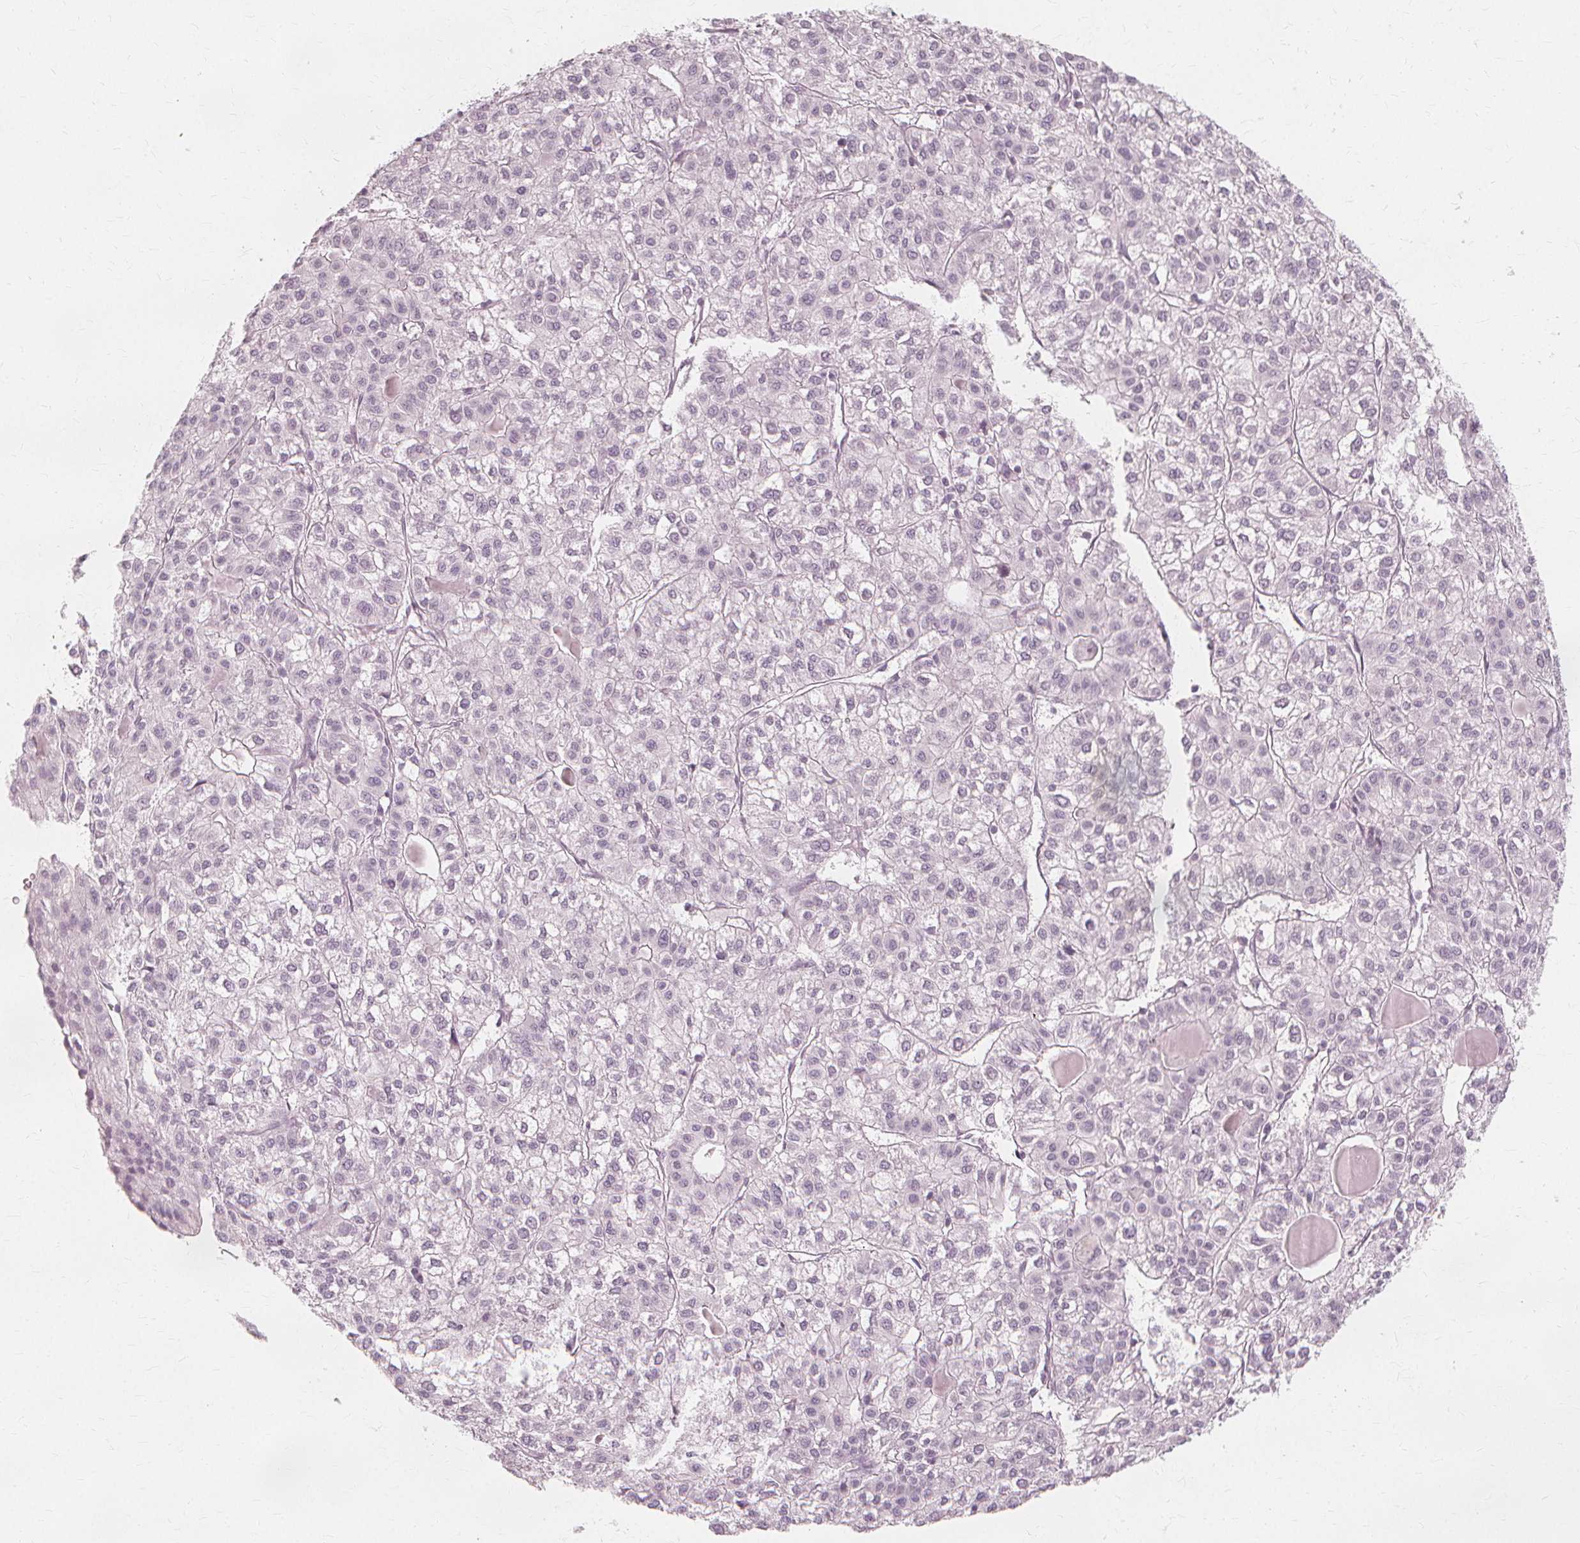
{"staining": {"intensity": "negative", "quantity": "none", "location": "none"}, "tissue": "liver cancer", "cell_type": "Tumor cells", "image_type": "cancer", "snomed": [{"axis": "morphology", "description": "Carcinoma, Hepatocellular, NOS"}, {"axis": "topography", "description": "Liver"}], "caption": "Immunohistochemistry histopathology image of liver hepatocellular carcinoma stained for a protein (brown), which exhibits no staining in tumor cells. (Brightfield microscopy of DAB IHC at high magnification).", "gene": "NXPE1", "patient": {"sex": "female", "age": 43}}